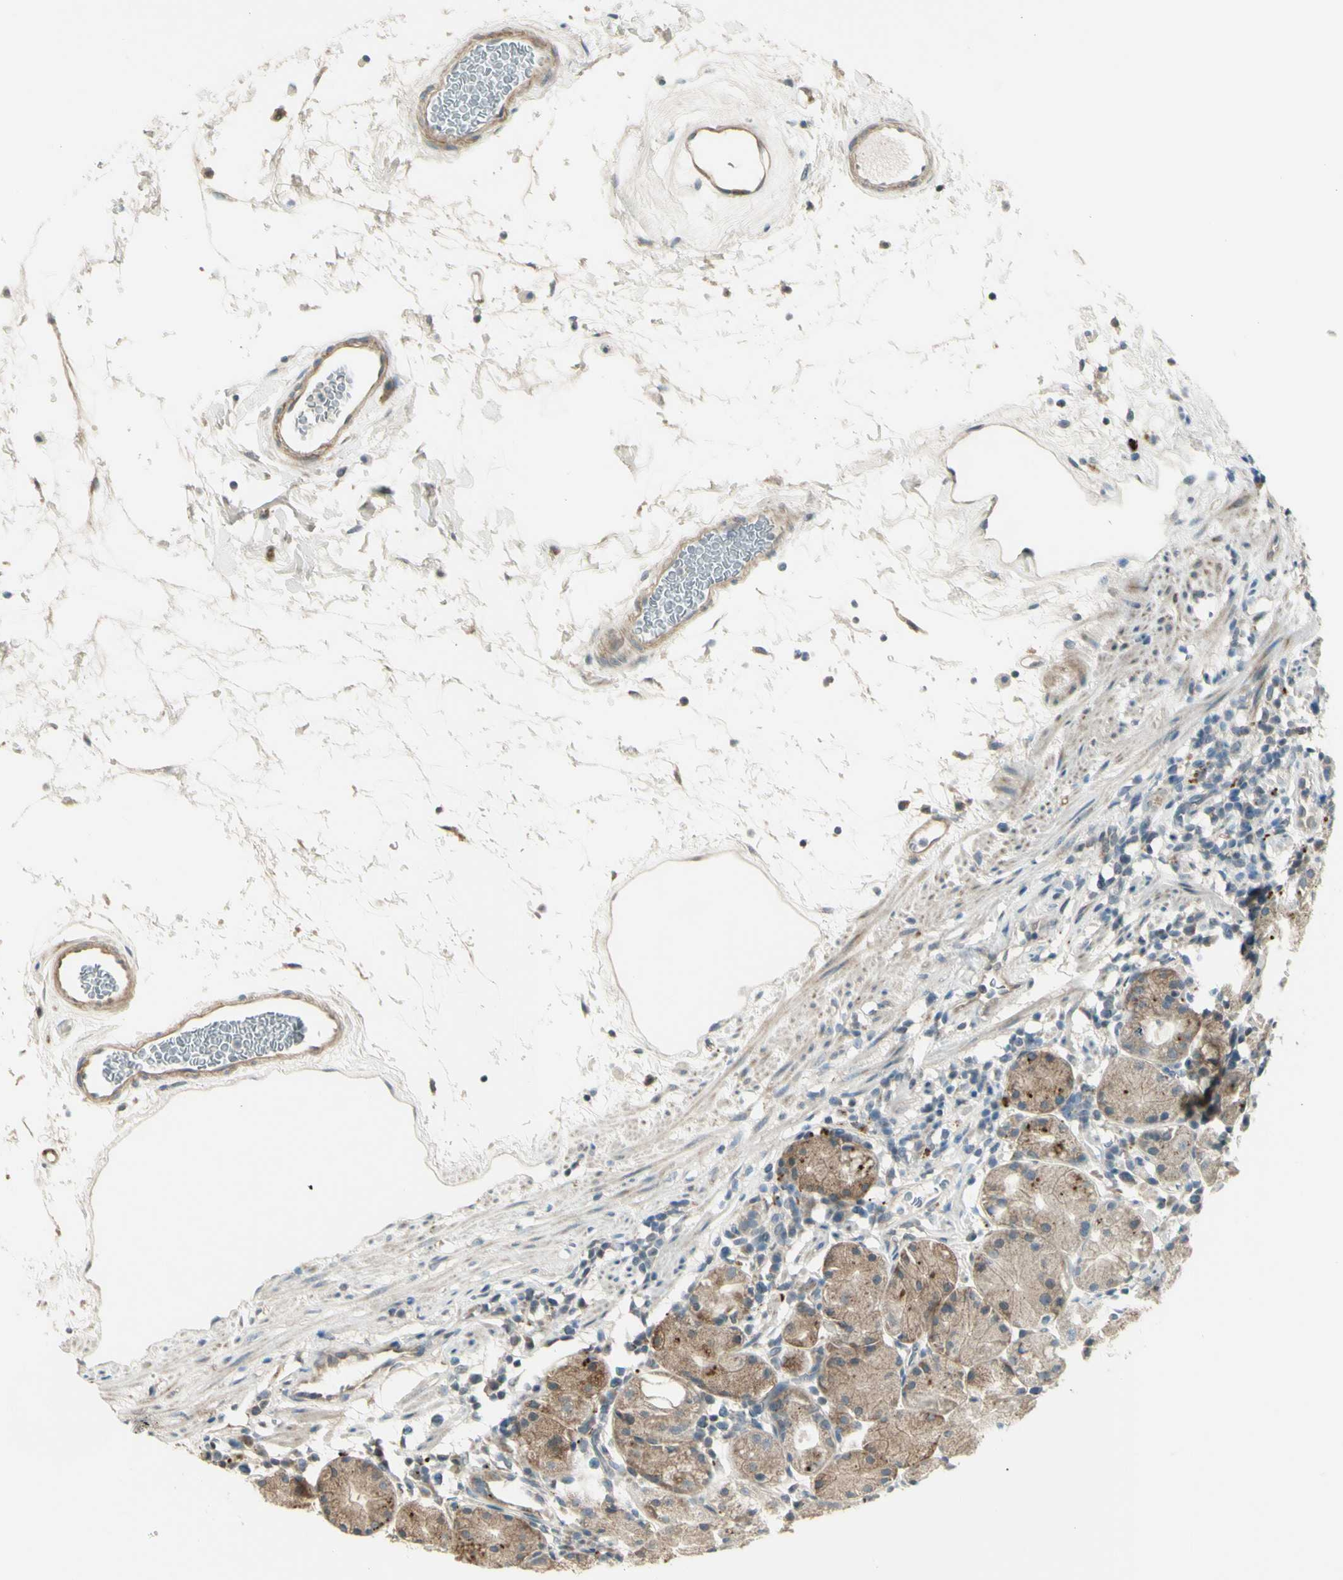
{"staining": {"intensity": "moderate", "quantity": "25%-75%", "location": "cytoplasmic/membranous"}, "tissue": "stomach", "cell_type": "Glandular cells", "image_type": "normal", "snomed": [{"axis": "morphology", "description": "Normal tissue, NOS"}, {"axis": "topography", "description": "Stomach"}, {"axis": "topography", "description": "Stomach, lower"}], "caption": "Protein staining by immunohistochemistry demonstrates moderate cytoplasmic/membranous positivity in about 25%-75% of glandular cells in unremarkable stomach. (Brightfield microscopy of DAB IHC at high magnification).", "gene": "OSTM1", "patient": {"sex": "female", "age": 75}}